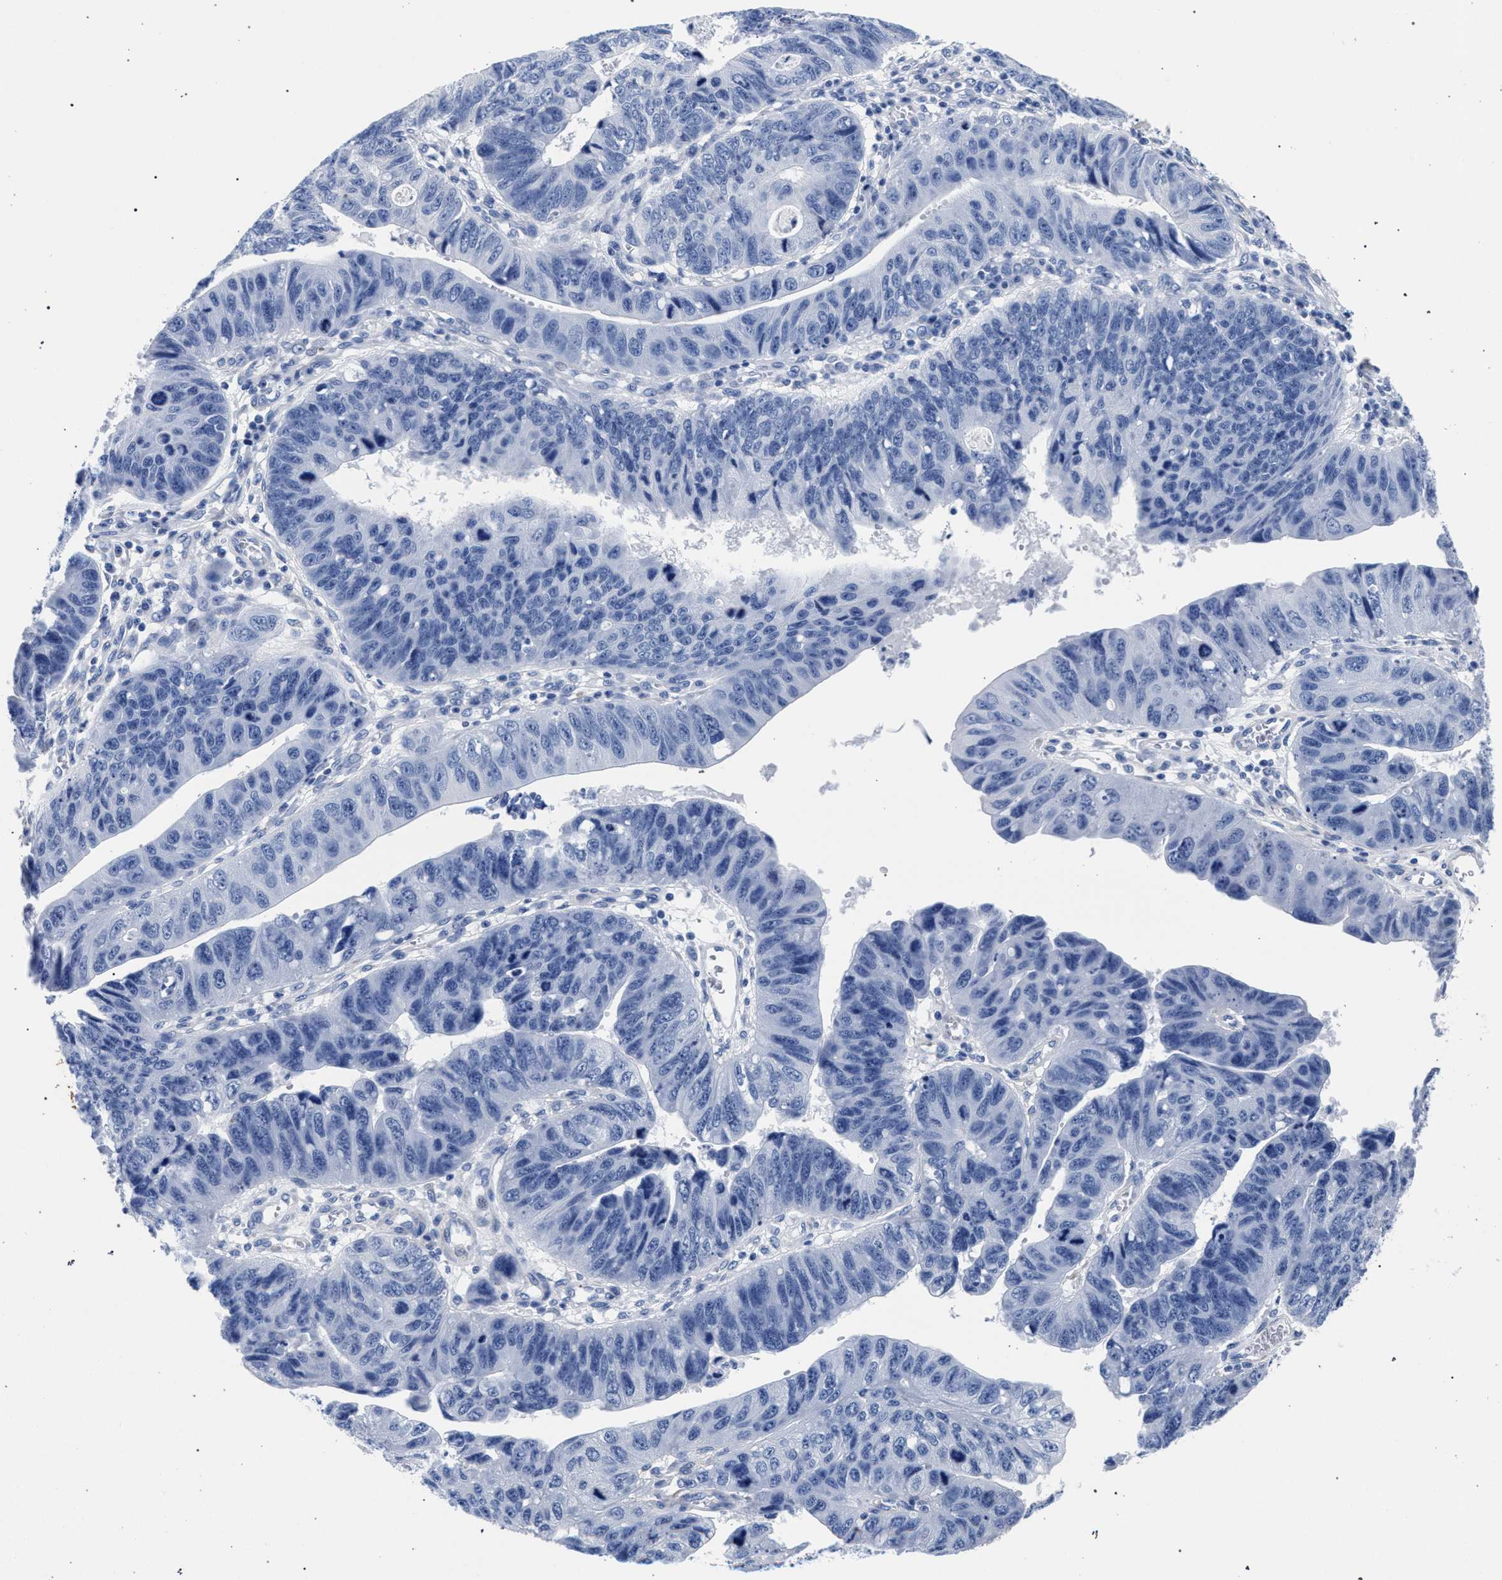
{"staining": {"intensity": "negative", "quantity": "none", "location": "none"}, "tissue": "stomach cancer", "cell_type": "Tumor cells", "image_type": "cancer", "snomed": [{"axis": "morphology", "description": "Adenocarcinoma, NOS"}, {"axis": "topography", "description": "Stomach"}], "caption": "Immunohistochemical staining of human stomach cancer displays no significant positivity in tumor cells.", "gene": "AKAP4", "patient": {"sex": "male", "age": 59}}